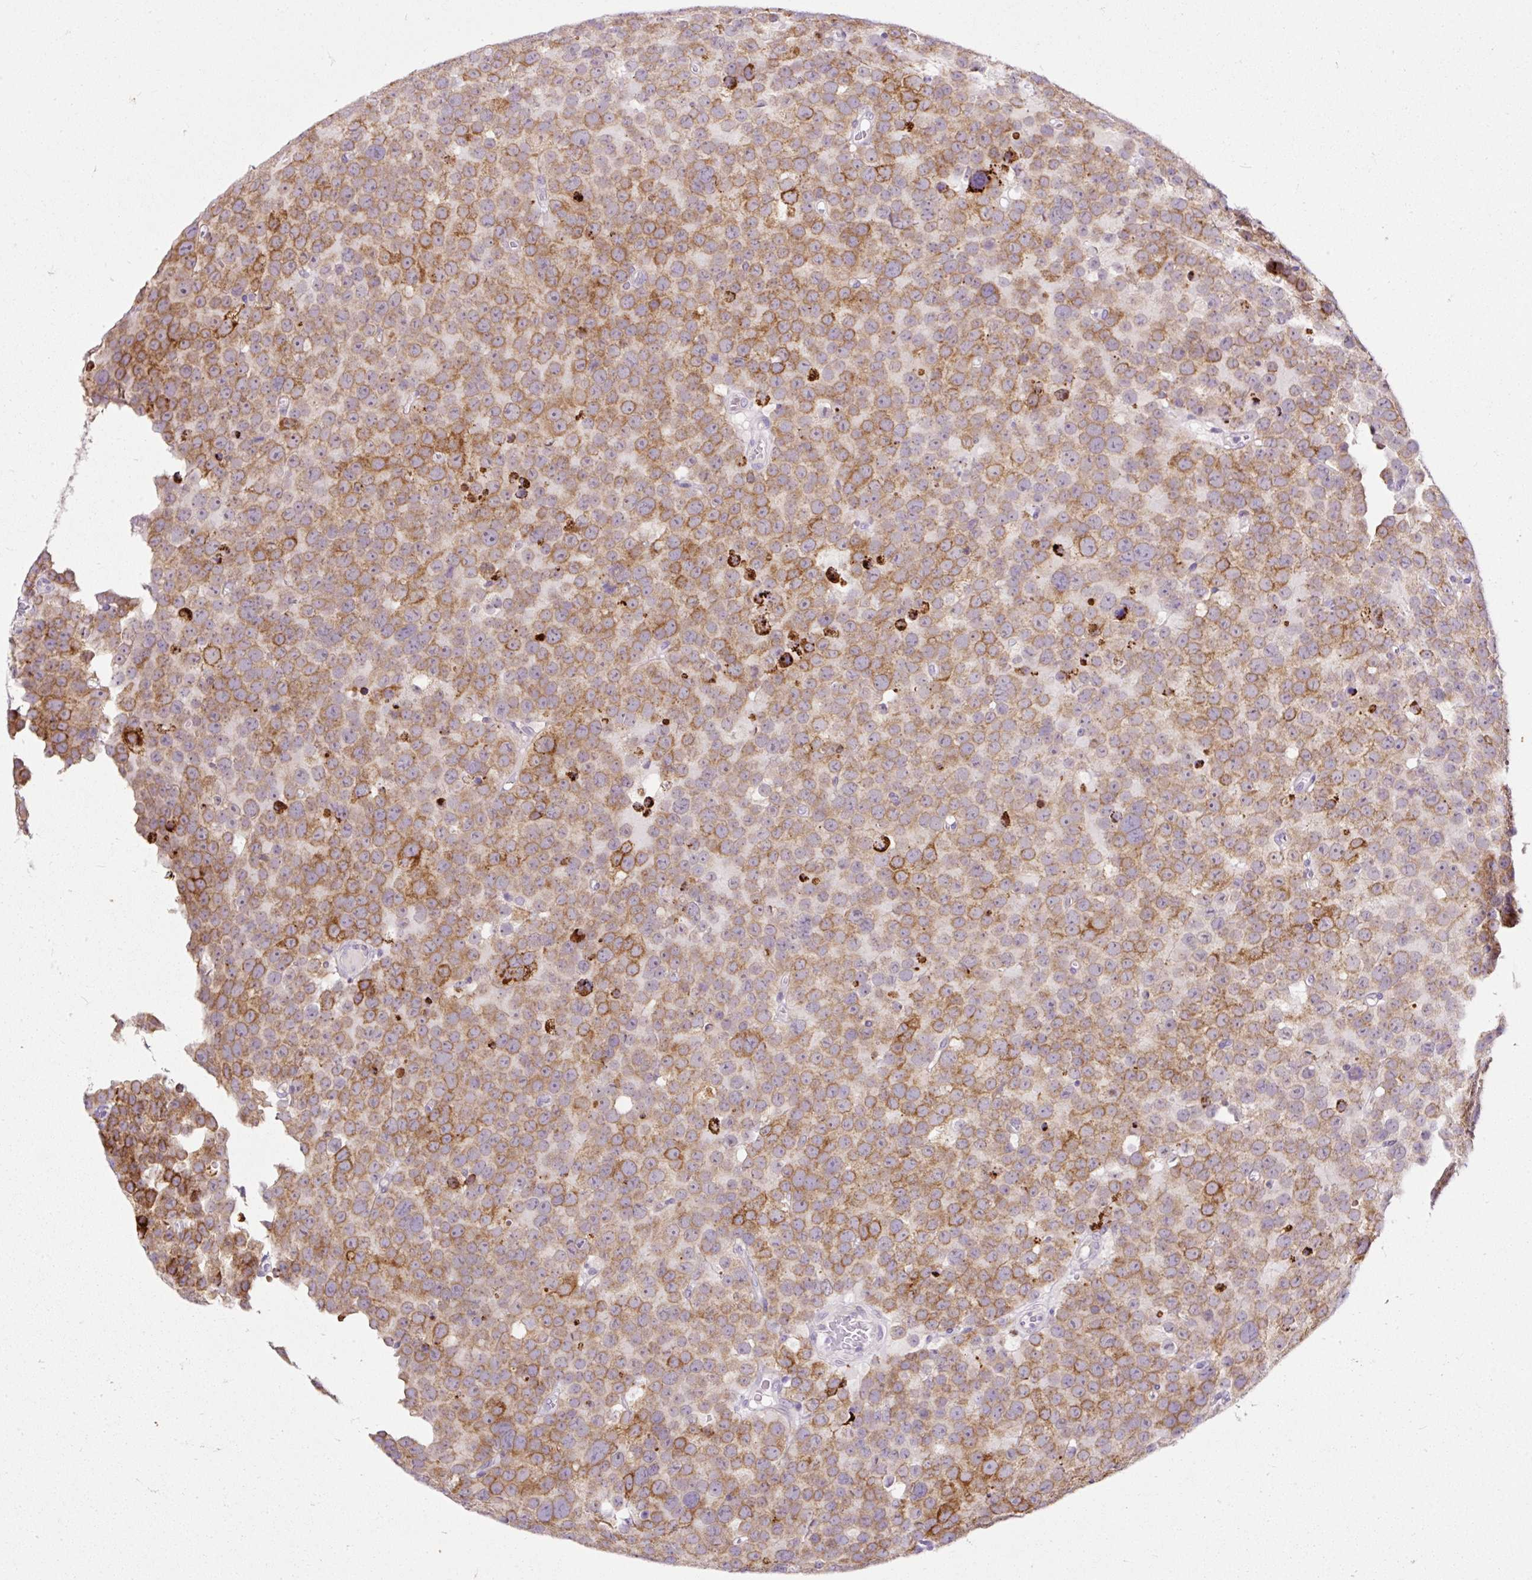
{"staining": {"intensity": "moderate", "quantity": ">75%", "location": "cytoplasmic/membranous"}, "tissue": "testis cancer", "cell_type": "Tumor cells", "image_type": "cancer", "snomed": [{"axis": "morphology", "description": "Seminoma, NOS"}, {"axis": "topography", "description": "Testis"}], "caption": "Brown immunohistochemical staining in human testis cancer shows moderate cytoplasmic/membranous staining in about >75% of tumor cells. Nuclei are stained in blue.", "gene": "FMC1", "patient": {"sex": "male", "age": 71}}